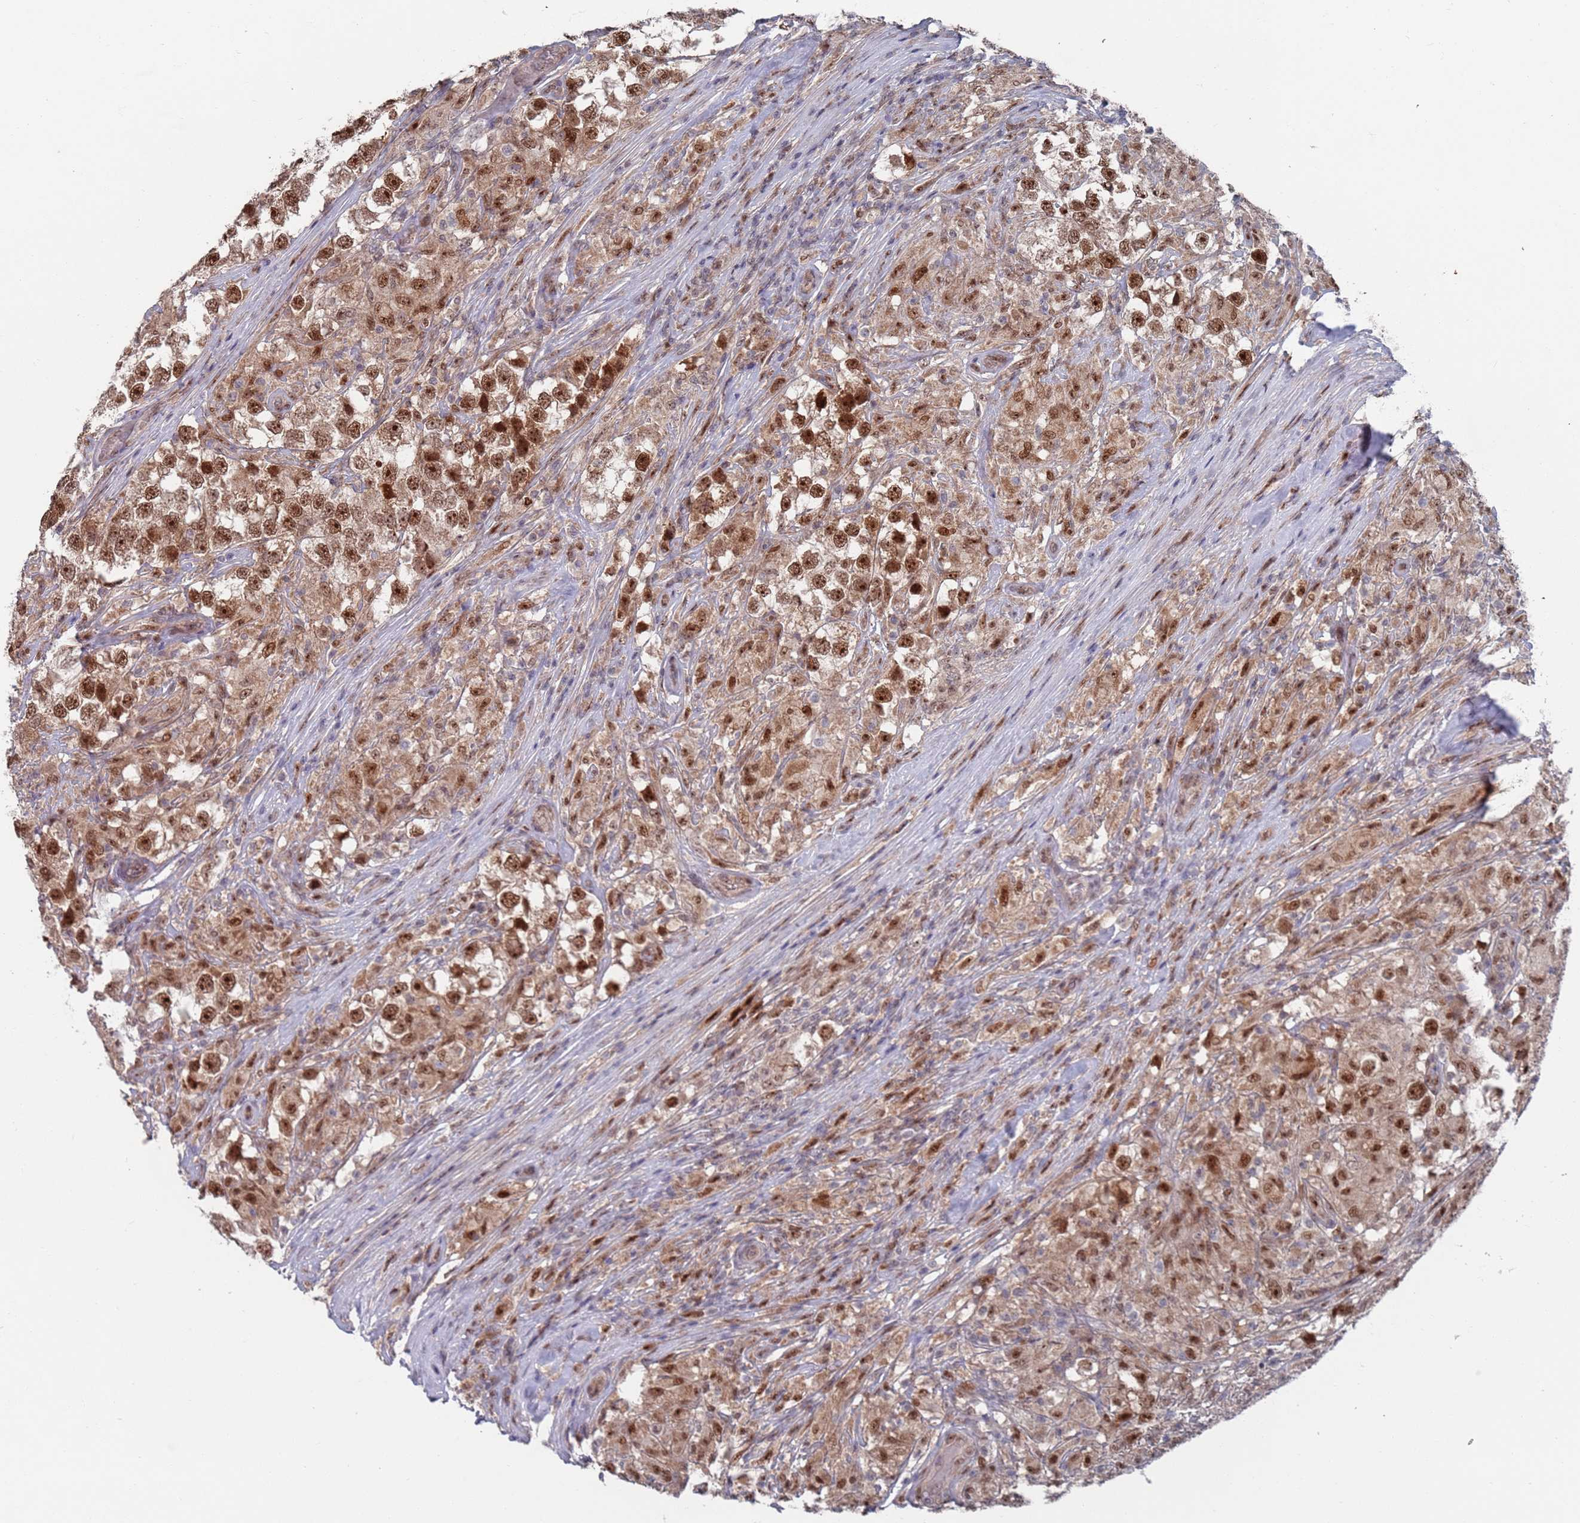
{"staining": {"intensity": "strong", "quantity": ">75%", "location": "nuclear"}, "tissue": "testis cancer", "cell_type": "Tumor cells", "image_type": "cancer", "snomed": [{"axis": "morphology", "description": "Seminoma, NOS"}, {"axis": "topography", "description": "Testis"}], "caption": "The micrograph exhibits a brown stain indicating the presence of a protein in the nuclear of tumor cells in testis cancer.", "gene": "RPP25", "patient": {"sex": "male", "age": 46}}